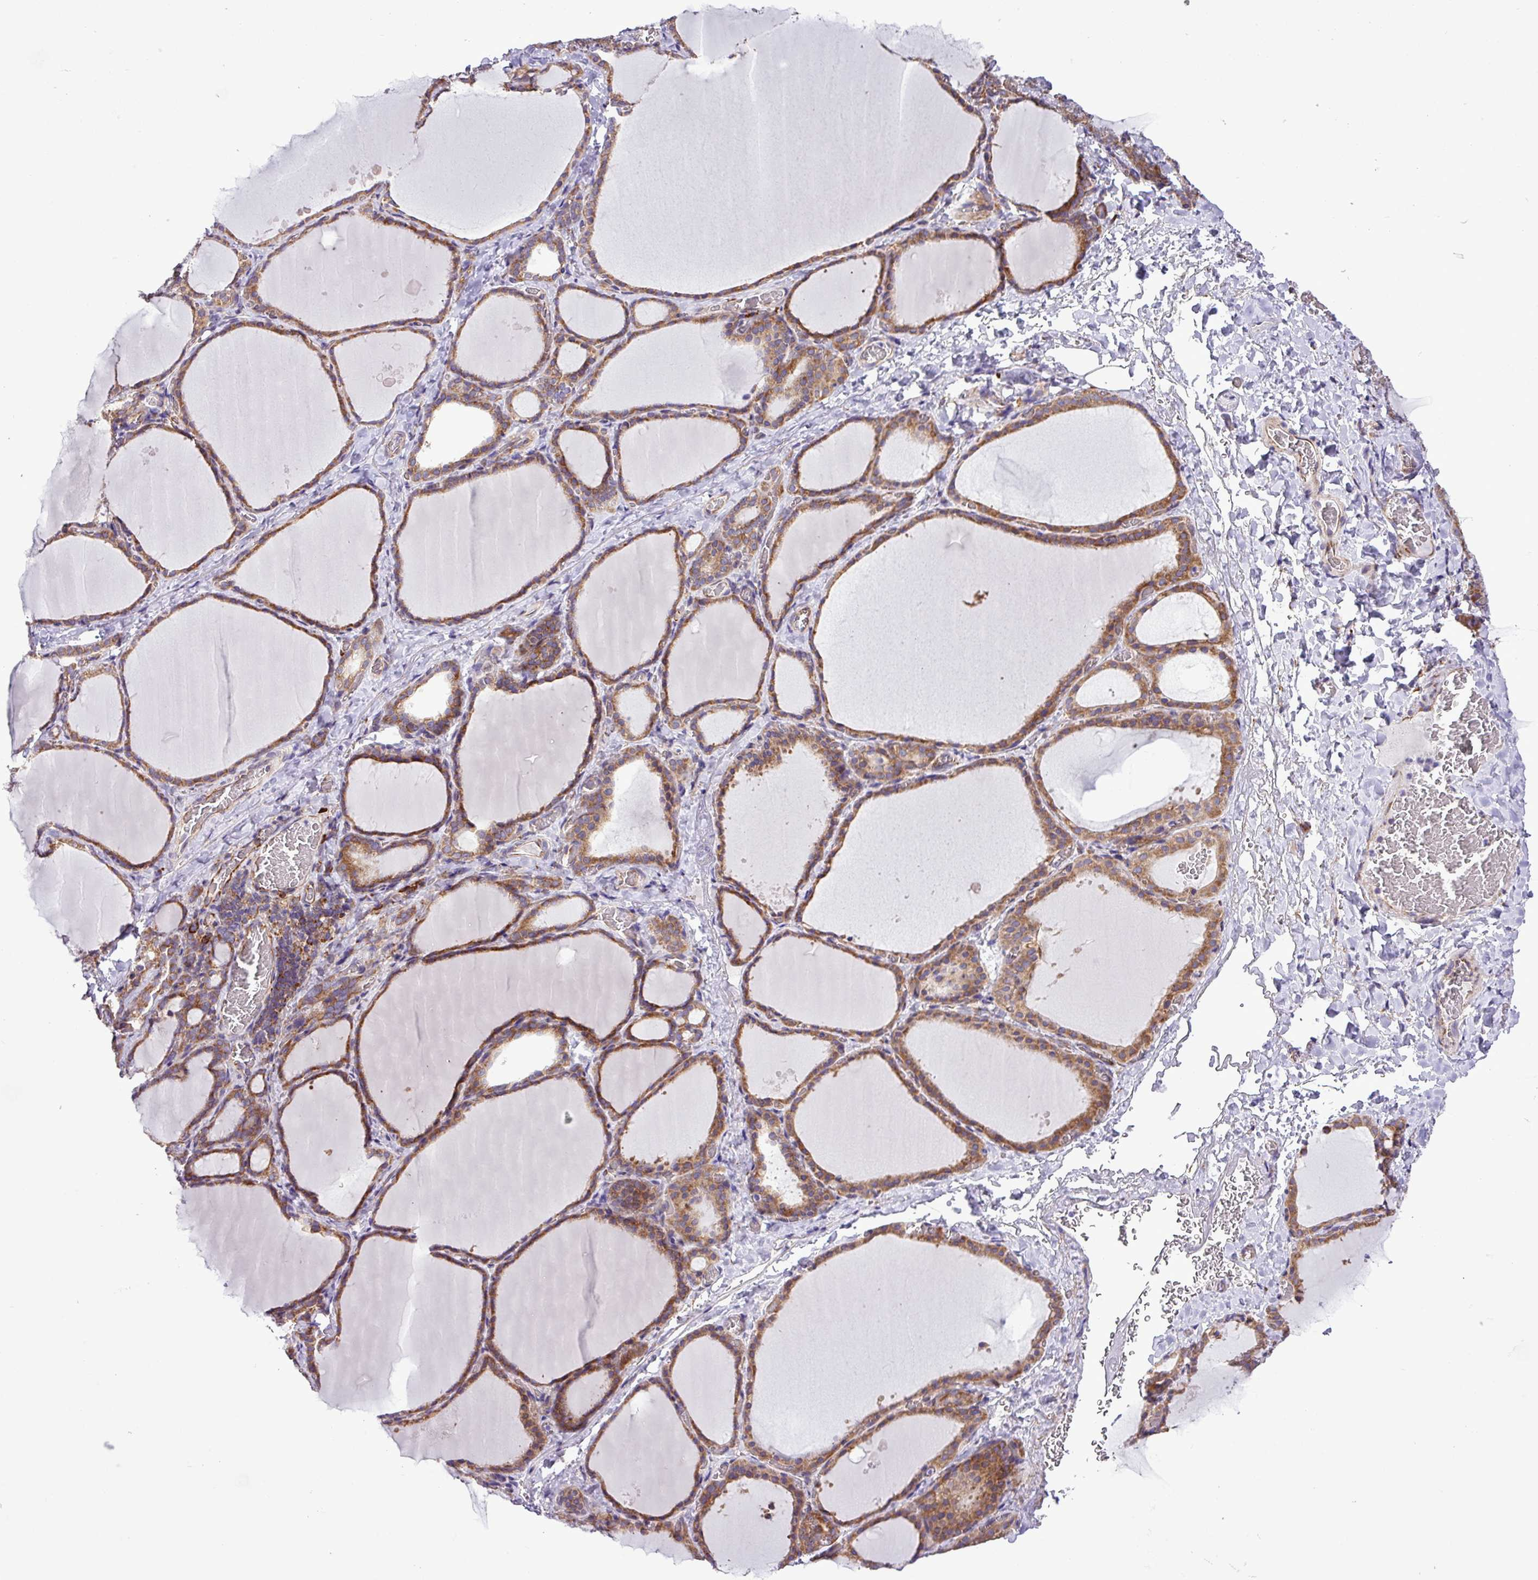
{"staining": {"intensity": "moderate", "quantity": ">75%", "location": "cytoplasmic/membranous"}, "tissue": "thyroid gland", "cell_type": "Glandular cells", "image_type": "normal", "snomed": [{"axis": "morphology", "description": "Normal tissue, NOS"}, {"axis": "topography", "description": "Thyroid gland"}], "caption": "High-magnification brightfield microscopy of unremarkable thyroid gland stained with DAB (3,3'-diaminobenzidine) (brown) and counterstained with hematoxylin (blue). glandular cells exhibit moderate cytoplasmic/membranous positivity is appreciated in approximately>75% of cells.", "gene": "RPL13", "patient": {"sex": "female", "age": 39}}